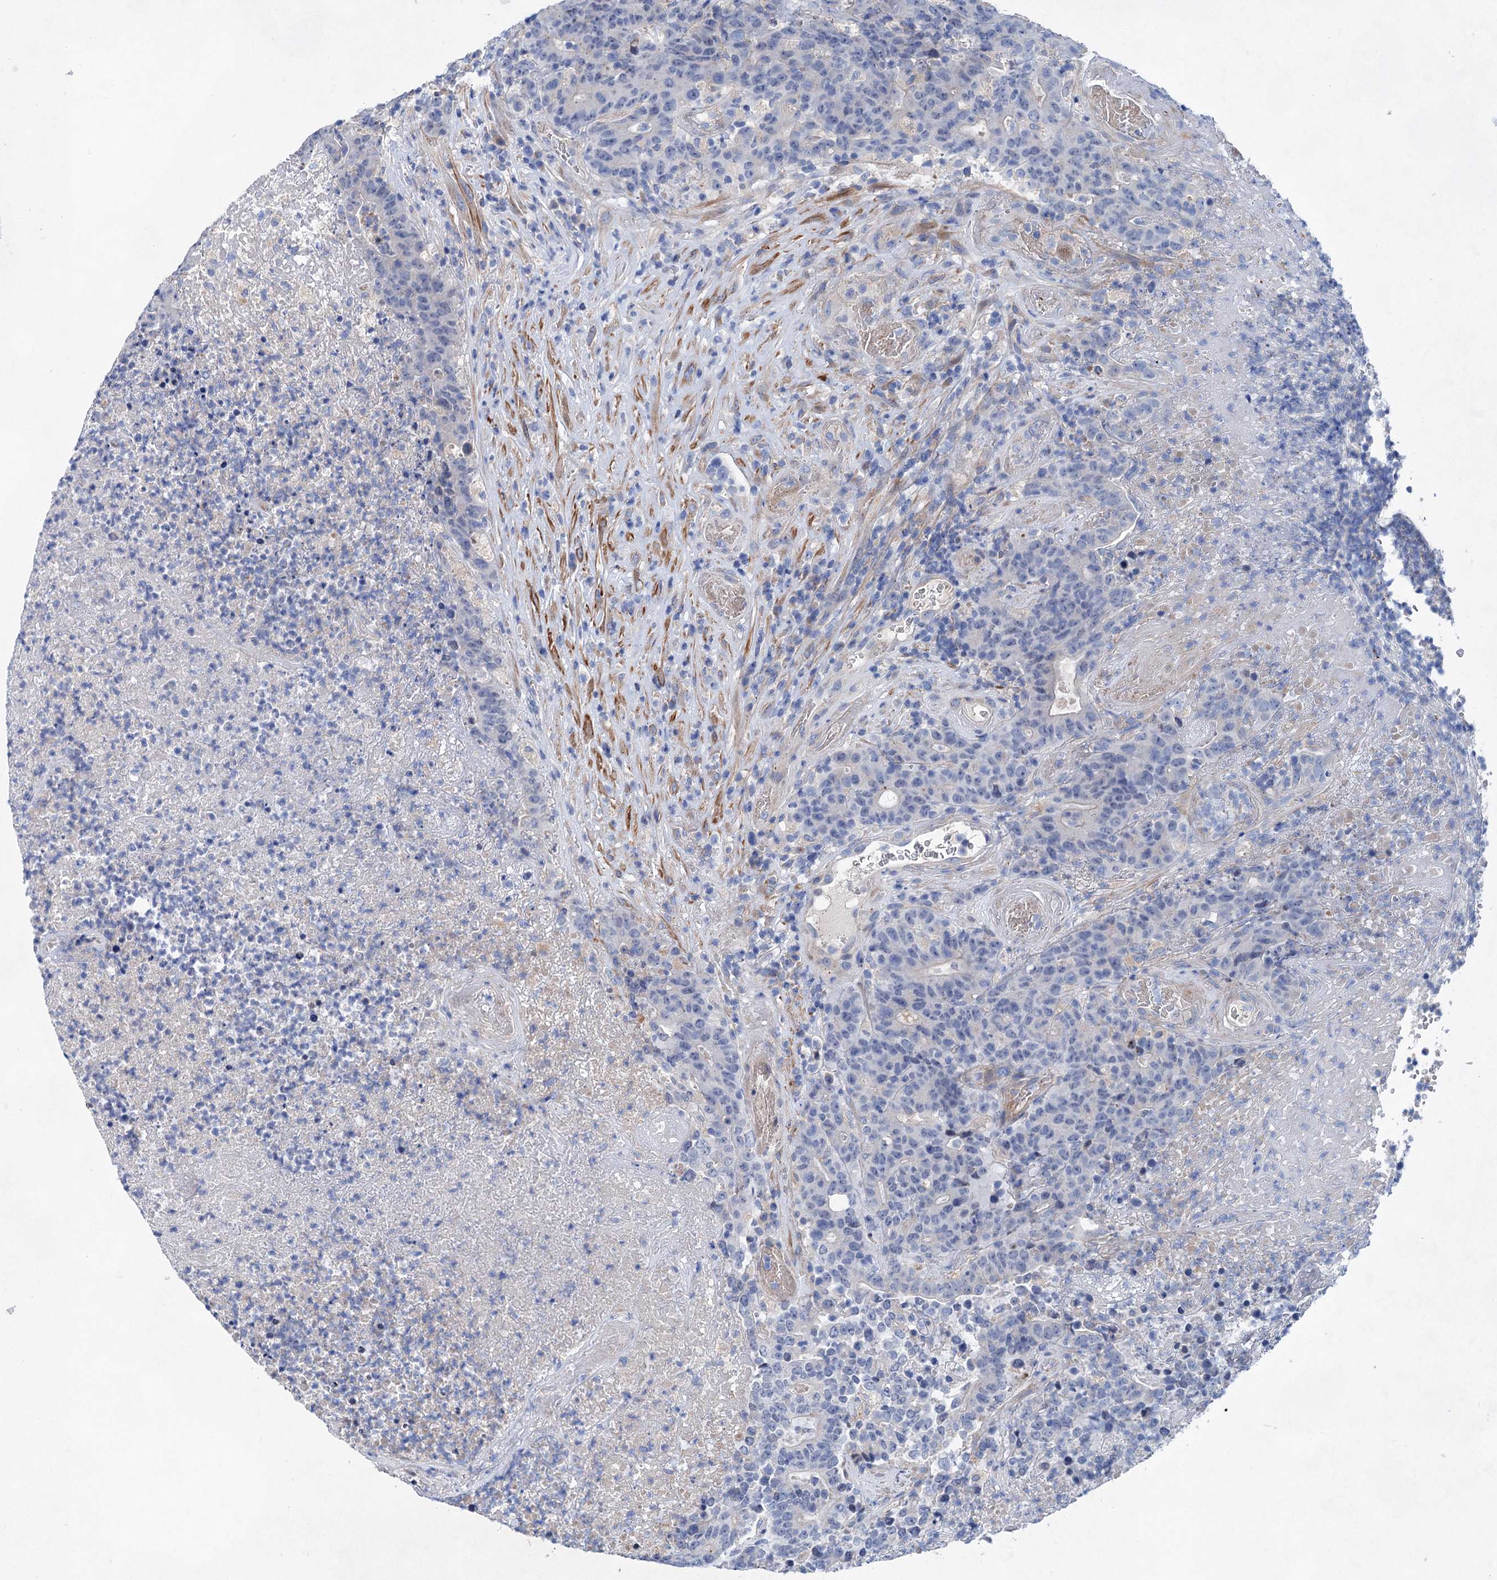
{"staining": {"intensity": "negative", "quantity": "none", "location": "none"}, "tissue": "colorectal cancer", "cell_type": "Tumor cells", "image_type": "cancer", "snomed": [{"axis": "morphology", "description": "Adenocarcinoma, NOS"}, {"axis": "topography", "description": "Colon"}], "caption": "Colorectal cancer was stained to show a protein in brown. There is no significant expression in tumor cells.", "gene": "GPR155", "patient": {"sex": "female", "age": 75}}